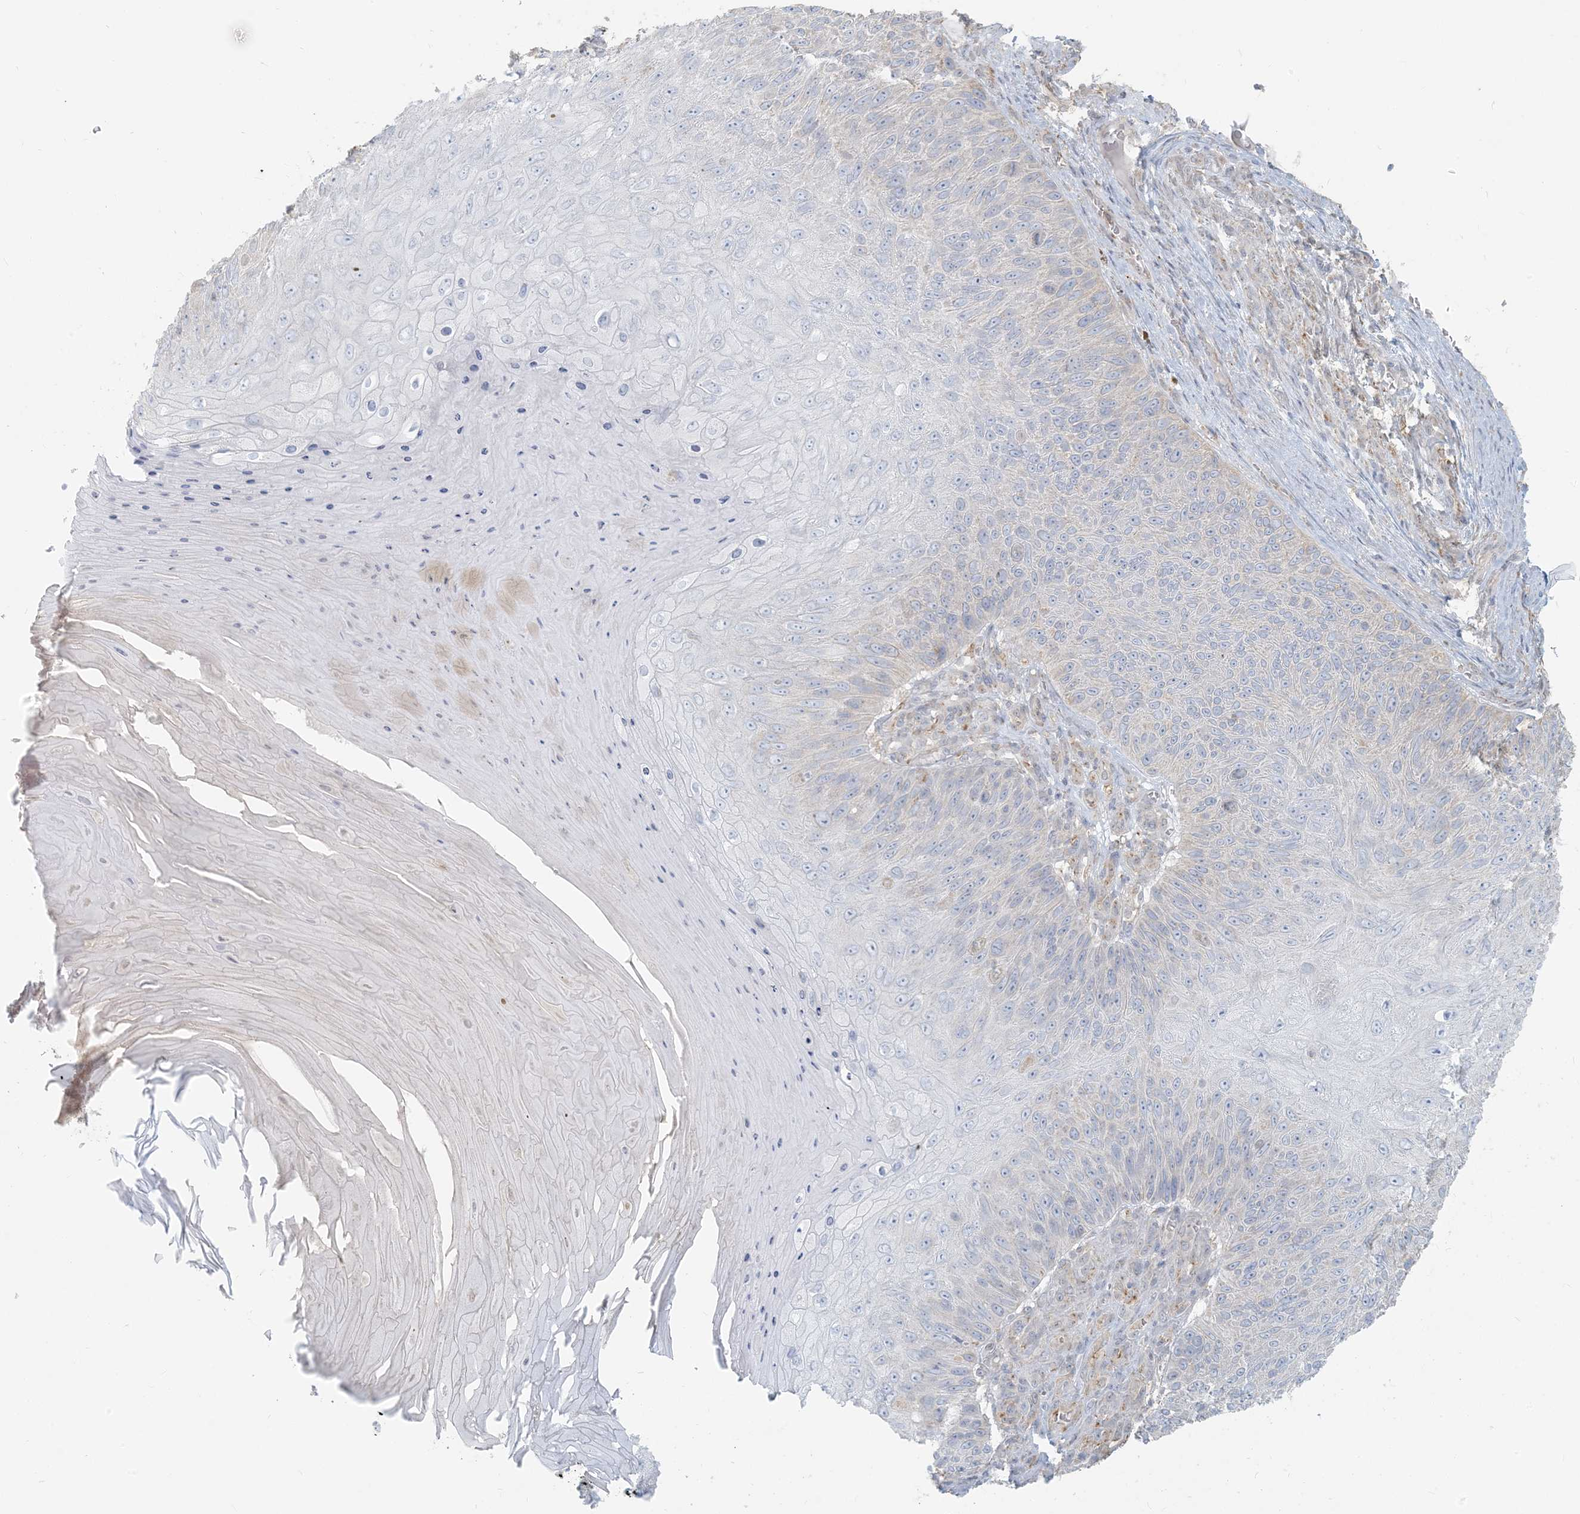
{"staining": {"intensity": "negative", "quantity": "none", "location": "none"}, "tissue": "skin cancer", "cell_type": "Tumor cells", "image_type": "cancer", "snomed": [{"axis": "morphology", "description": "Squamous cell carcinoma, NOS"}, {"axis": "topography", "description": "Skin"}], "caption": "DAB immunohistochemical staining of human skin squamous cell carcinoma demonstrates no significant staining in tumor cells.", "gene": "HACL1", "patient": {"sex": "female", "age": 88}}